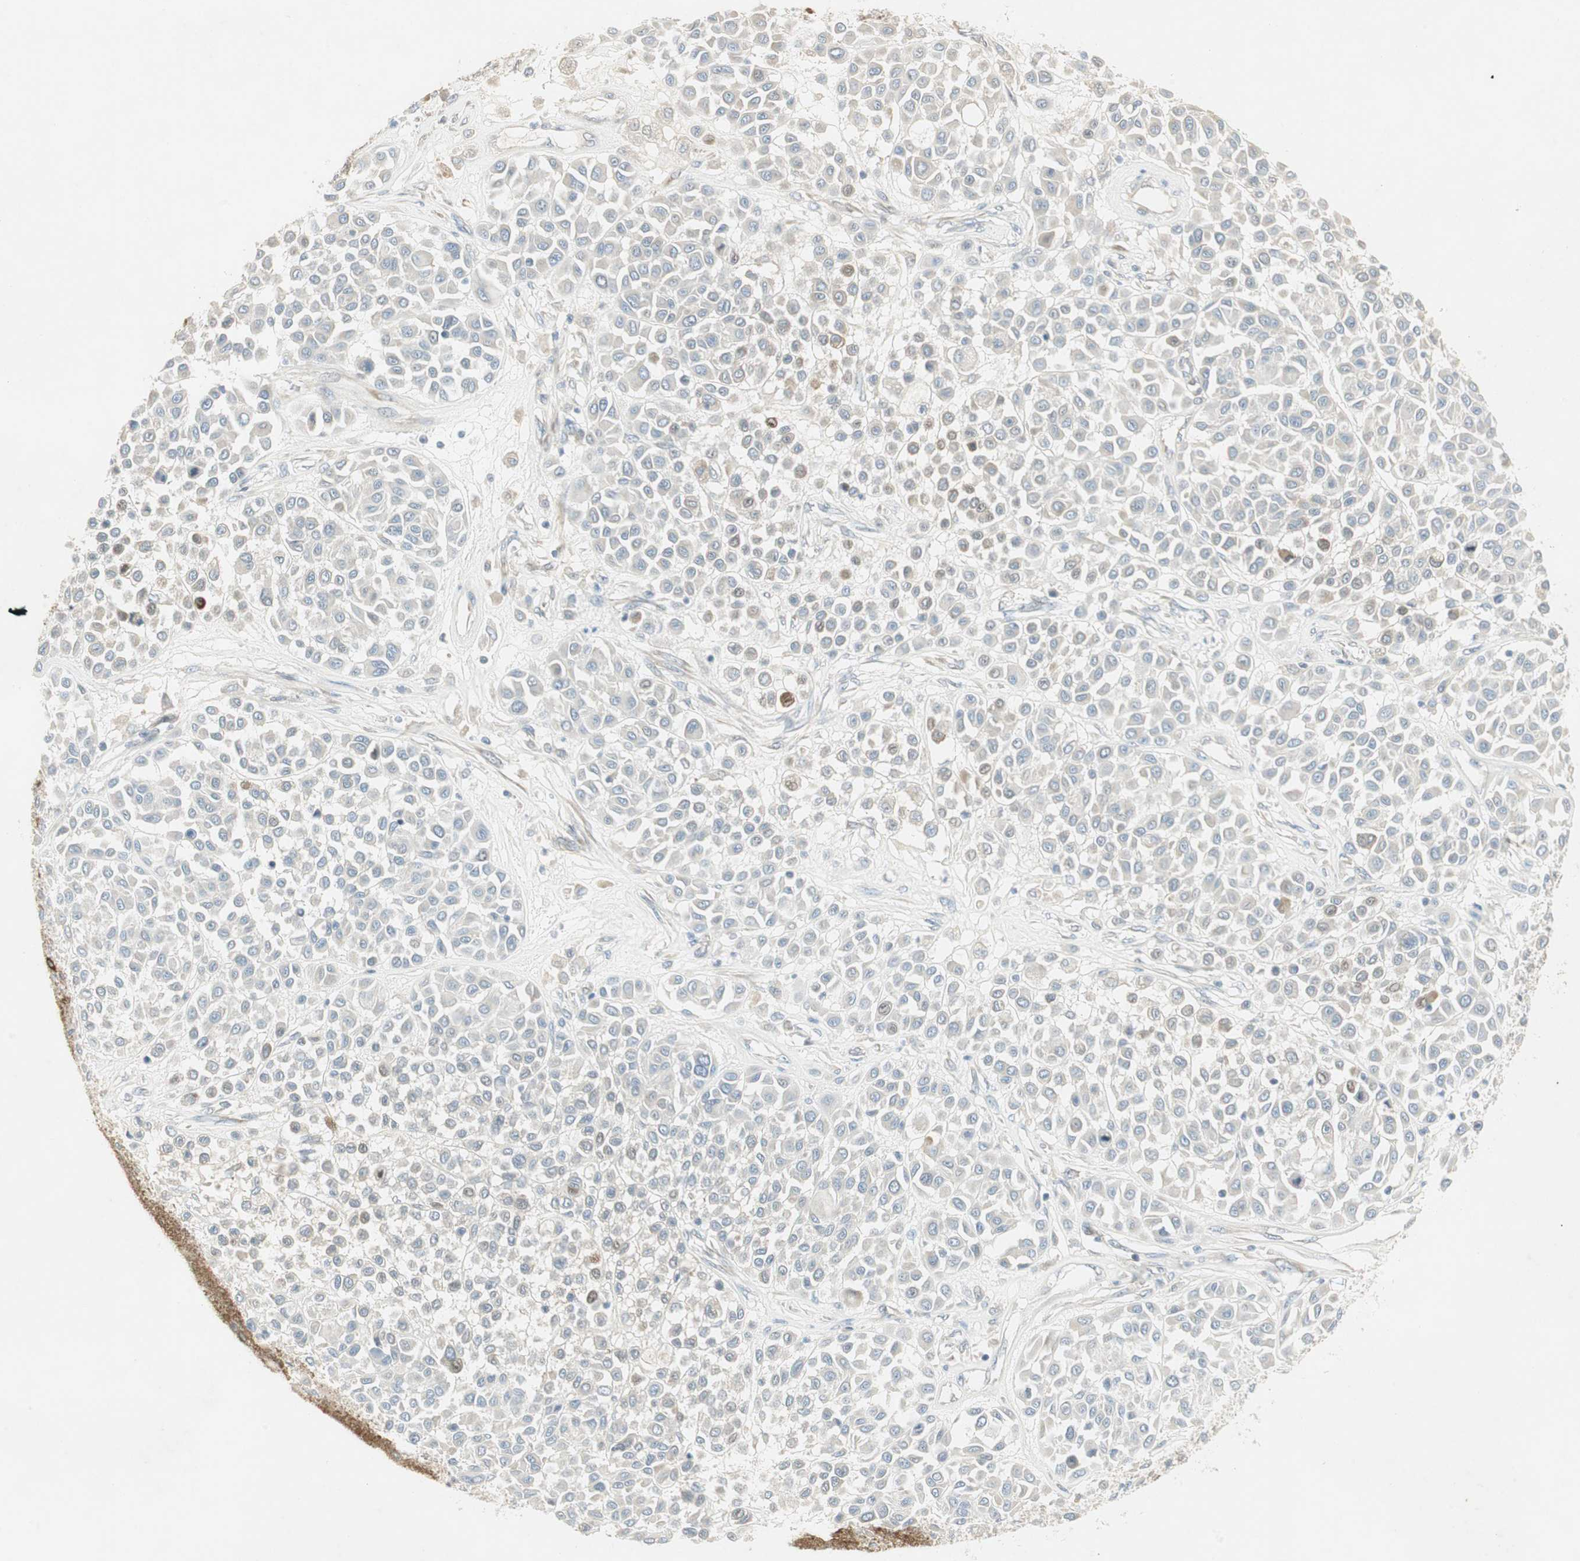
{"staining": {"intensity": "weak", "quantity": "<25%", "location": "cytoplasmic/membranous"}, "tissue": "melanoma", "cell_type": "Tumor cells", "image_type": "cancer", "snomed": [{"axis": "morphology", "description": "Malignant melanoma, Metastatic site"}, {"axis": "topography", "description": "Soft tissue"}], "caption": "DAB (3,3'-diaminobenzidine) immunohistochemical staining of melanoma shows no significant expression in tumor cells.", "gene": "STON1-GTF2A1L", "patient": {"sex": "male", "age": 41}}